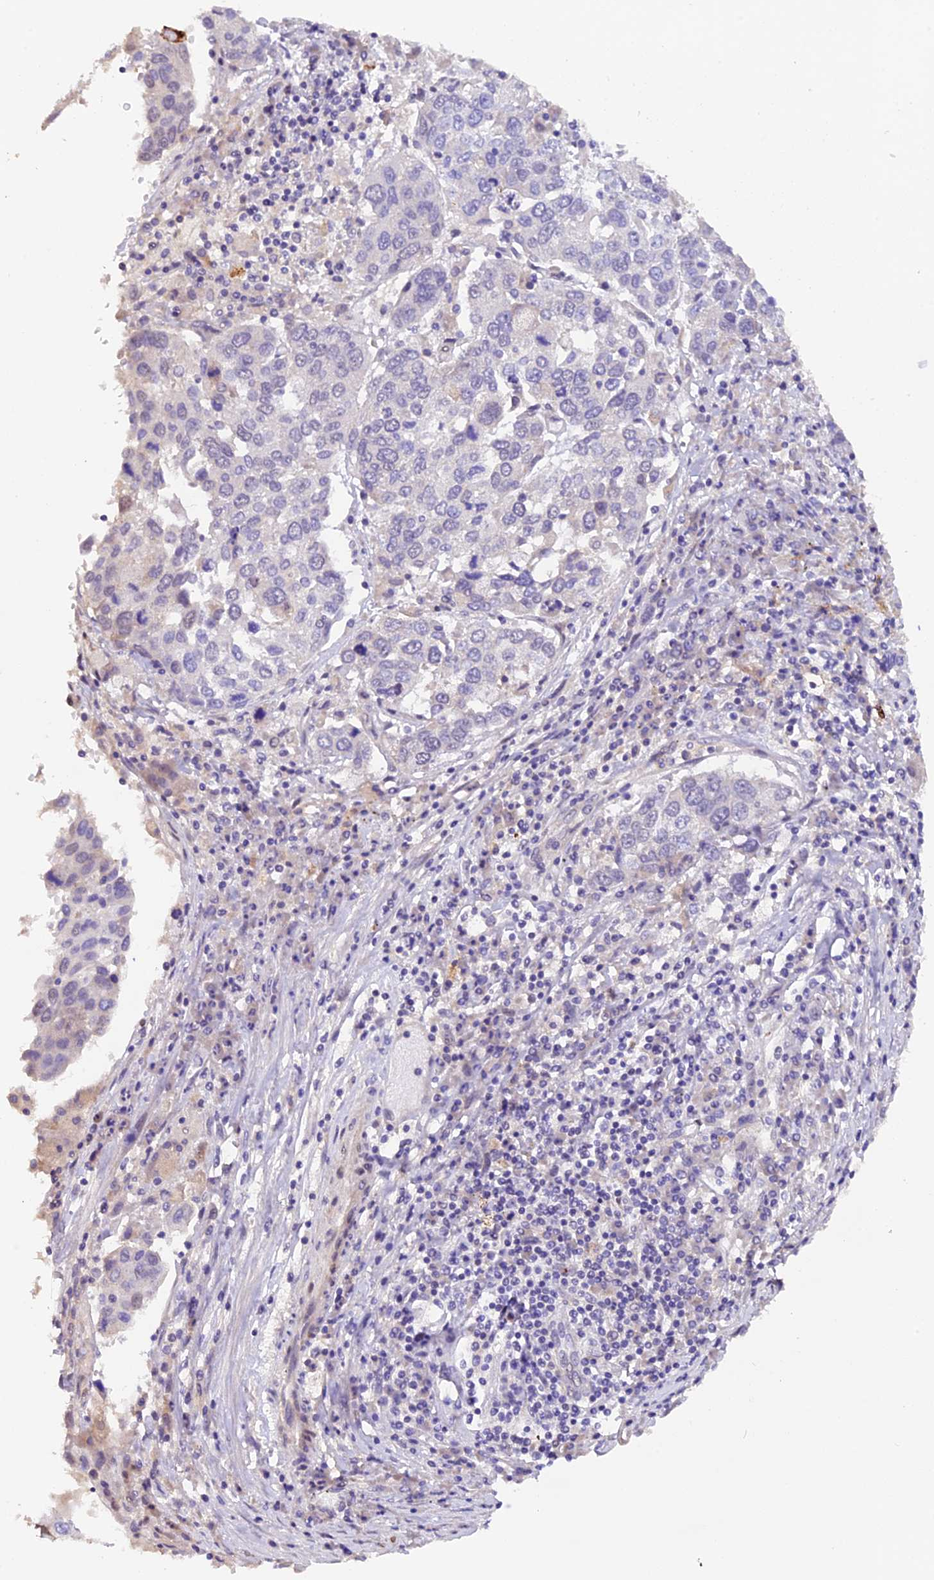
{"staining": {"intensity": "weak", "quantity": "<25%", "location": "cytoplasmic/membranous"}, "tissue": "lung cancer", "cell_type": "Tumor cells", "image_type": "cancer", "snomed": [{"axis": "morphology", "description": "Squamous cell carcinoma, NOS"}, {"axis": "topography", "description": "Lung"}], "caption": "DAB immunohistochemical staining of lung cancer displays no significant positivity in tumor cells. (IHC, brightfield microscopy, high magnification).", "gene": "NCK2", "patient": {"sex": "male", "age": 65}}